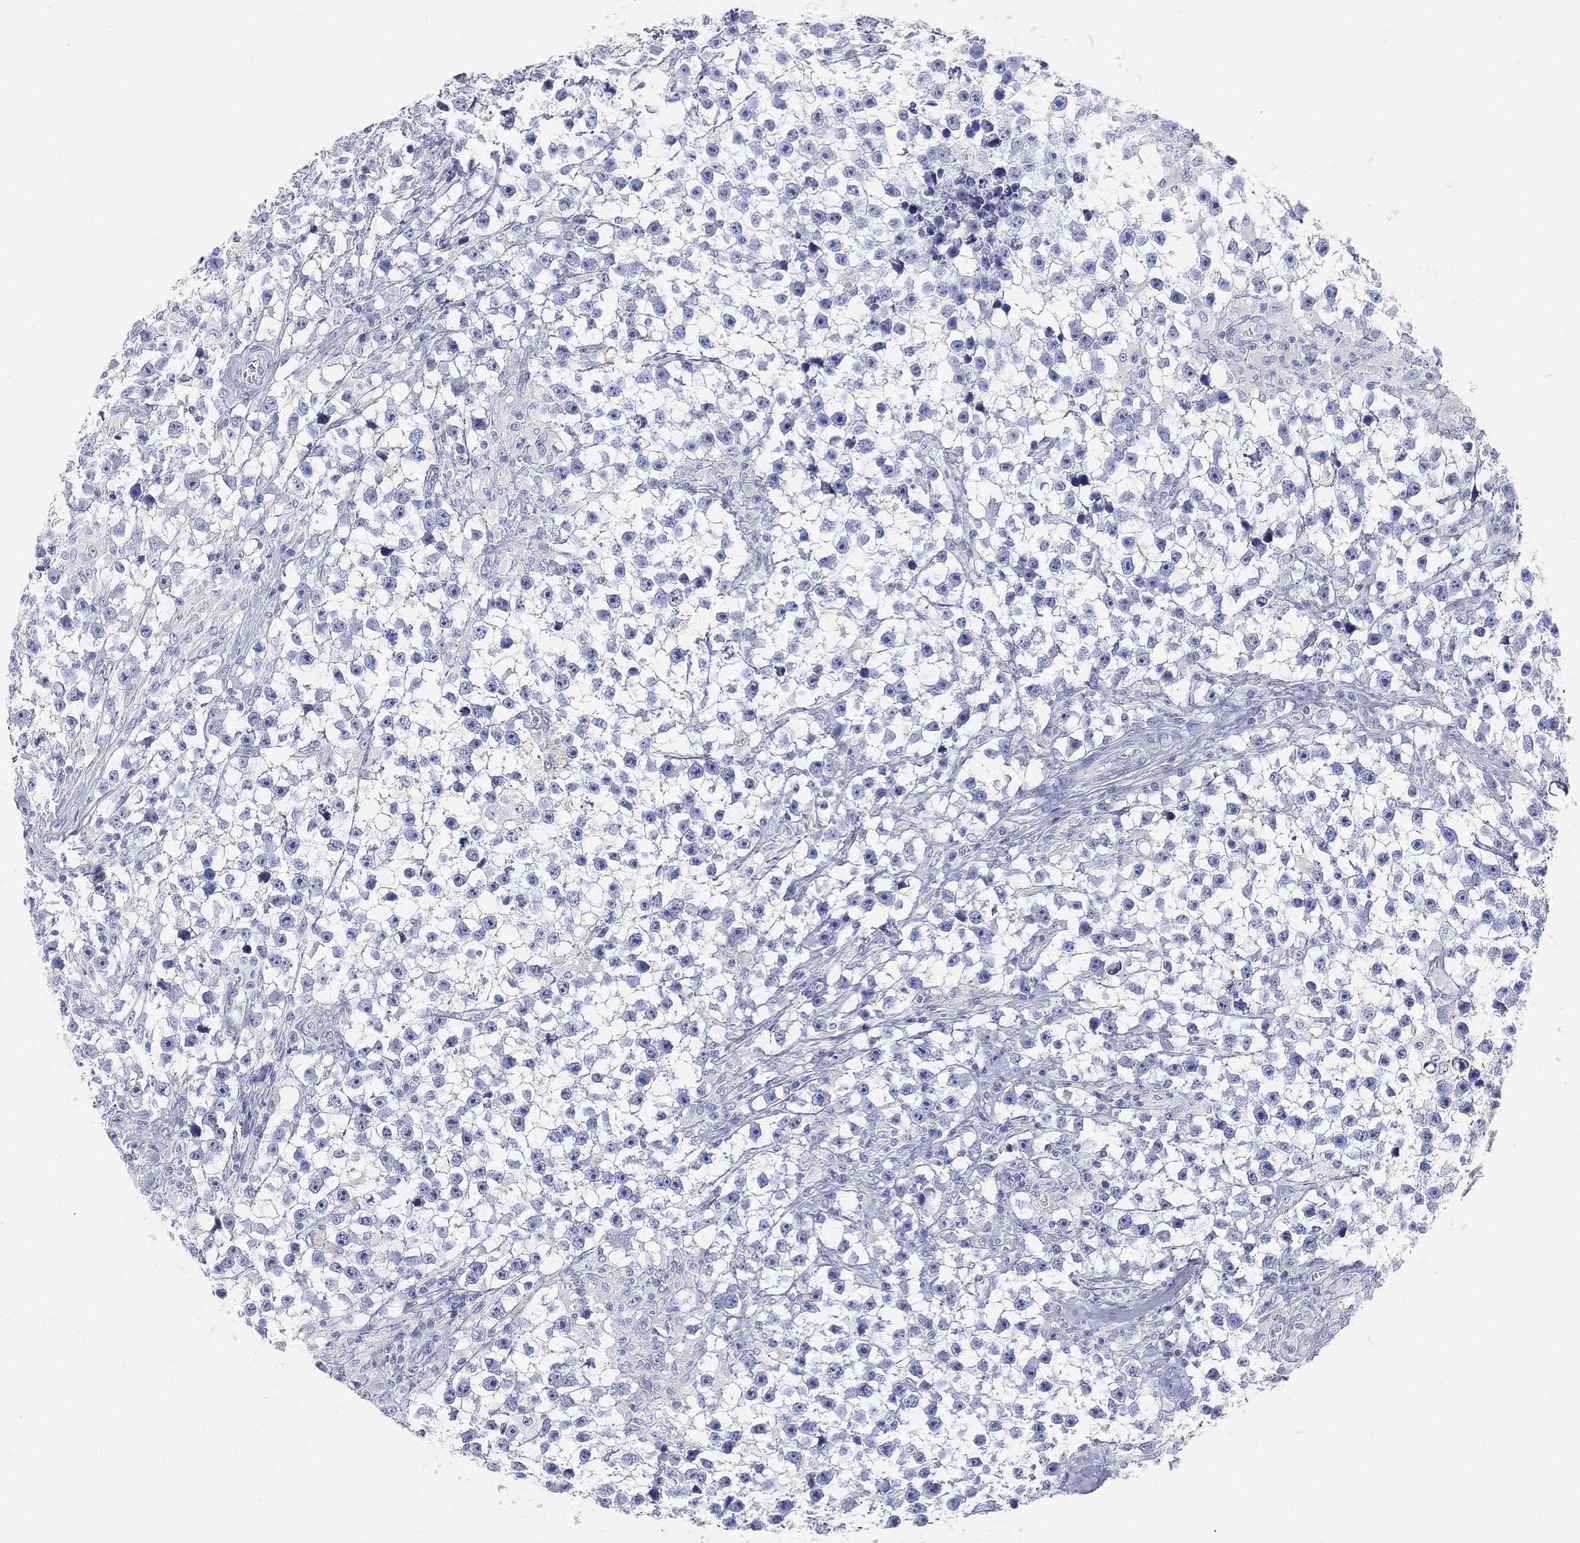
{"staining": {"intensity": "negative", "quantity": "none", "location": "none"}, "tissue": "testis cancer", "cell_type": "Tumor cells", "image_type": "cancer", "snomed": [{"axis": "morphology", "description": "Seminoma, NOS"}, {"axis": "topography", "description": "Testis"}], "caption": "The immunohistochemistry micrograph has no significant expression in tumor cells of testis cancer (seminoma) tissue.", "gene": "GPR61", "patient": {"sex": "male", "age": 59}}